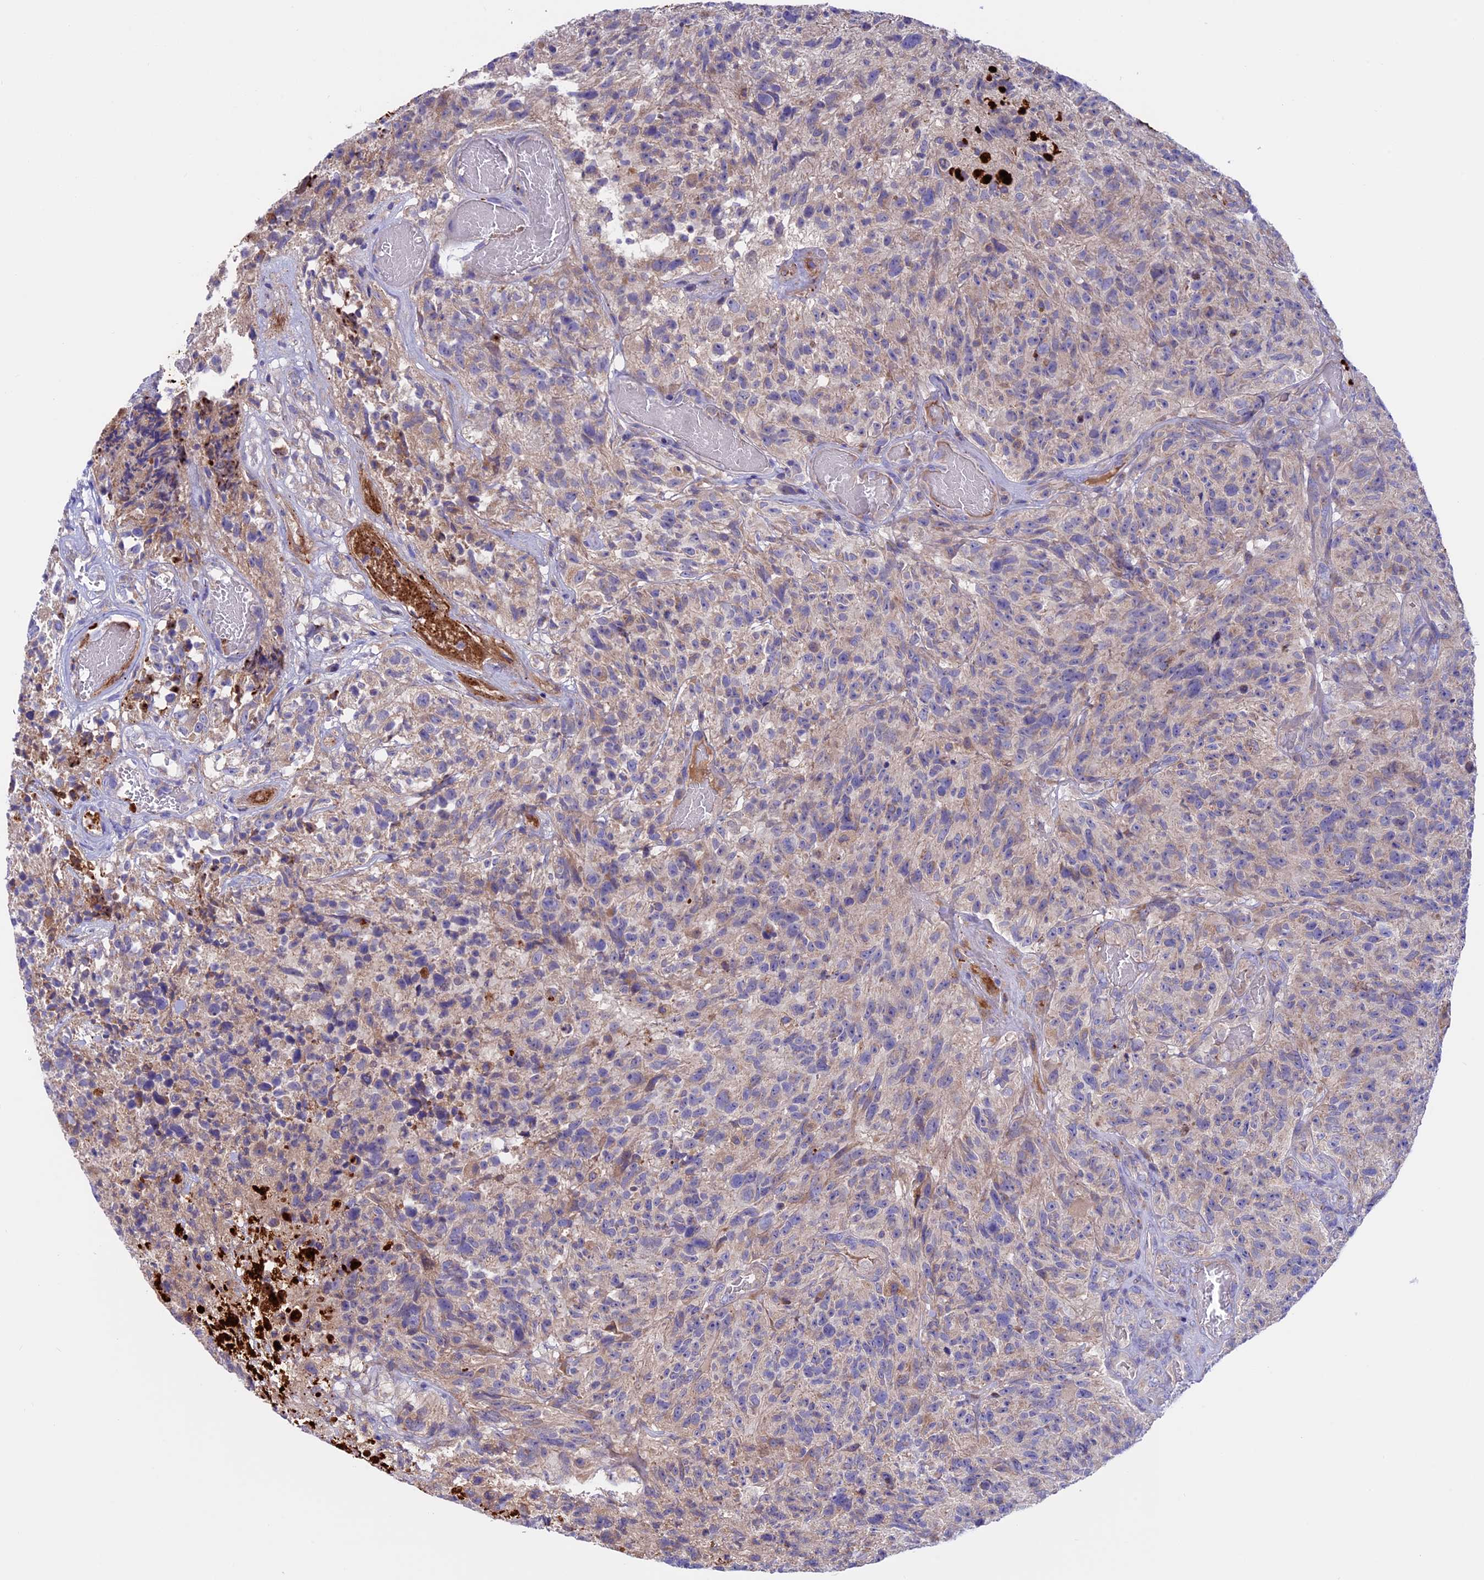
{"staining": {"intensity": "weak", "quantity": "<25%", "location": "cytoplasmic/membranous"}, "tissue": "glioma", "cell_type": "Tumor cells", "image_type": "cancer", "snomed": [{"axis": "morphology", "description": "Glioma, malignant, High grade"}, {"axis": "topography", "description": "Brain"}], "caption": "The immunohistochemistry micrograph has no significant staining in tumor cells of malignant glioma (high-grade) tissue. (IHC, brightfield microscopy, high magnification).", "gene": "PTPN9", "patient": {"sex": "male", "age": 69}}